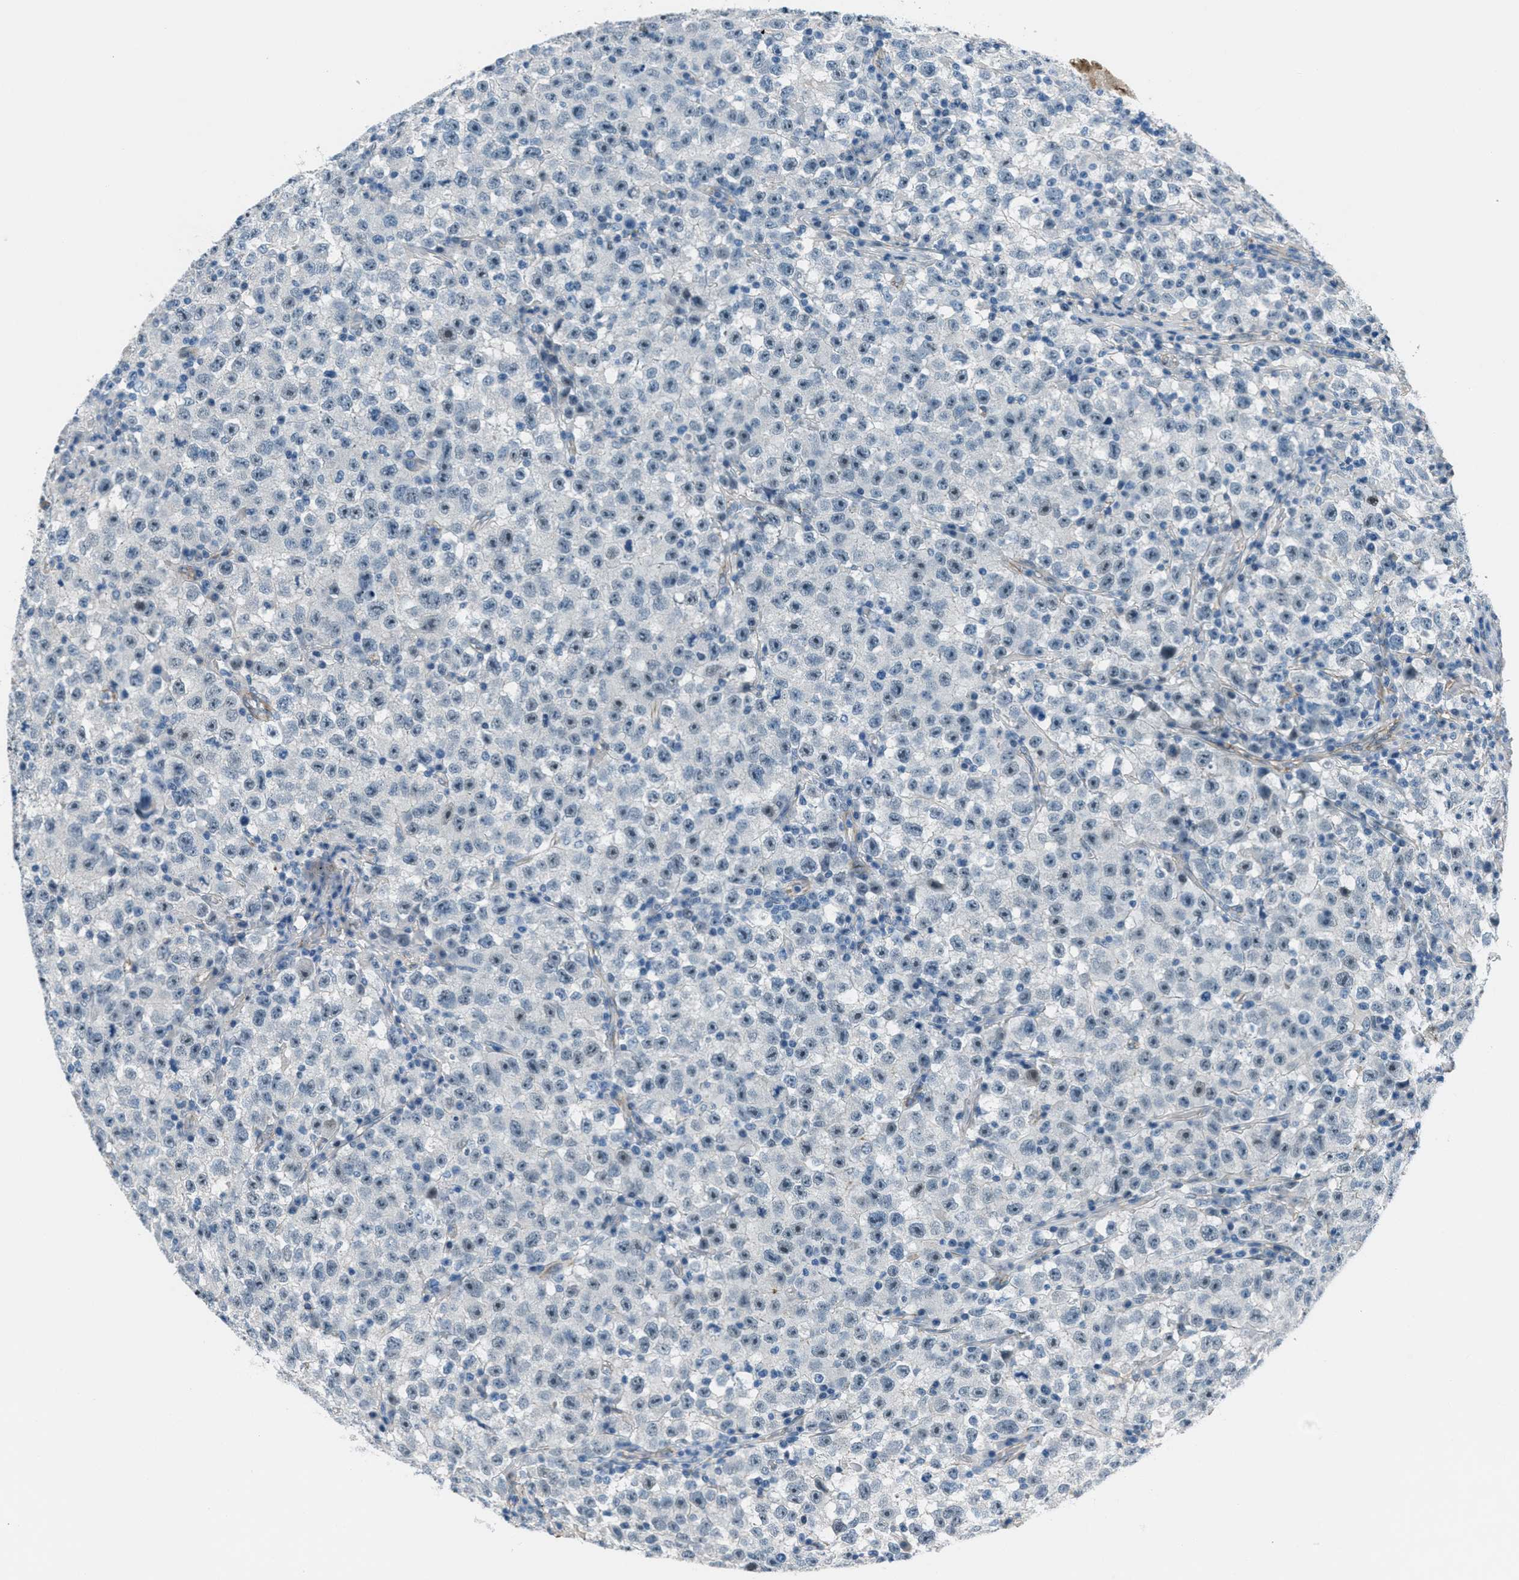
{"staining": {"intensity": "negative", "quantity": "none", "location": "none"}, "tissue": "testis cancer", "cell_type": "Tumor cells", "image_type": "cancer", "snomed": [{"axis": "morphology", "description": "Seminoma, NOS"}, {"axis": "topography", "description": "Testis"}], "caption": "This is an immunohistochemistry image of human seminoma (testis). There is no expression in tumor cells.", "gene": "FBN1", "patient": {"sex": "male", "age": 22}}